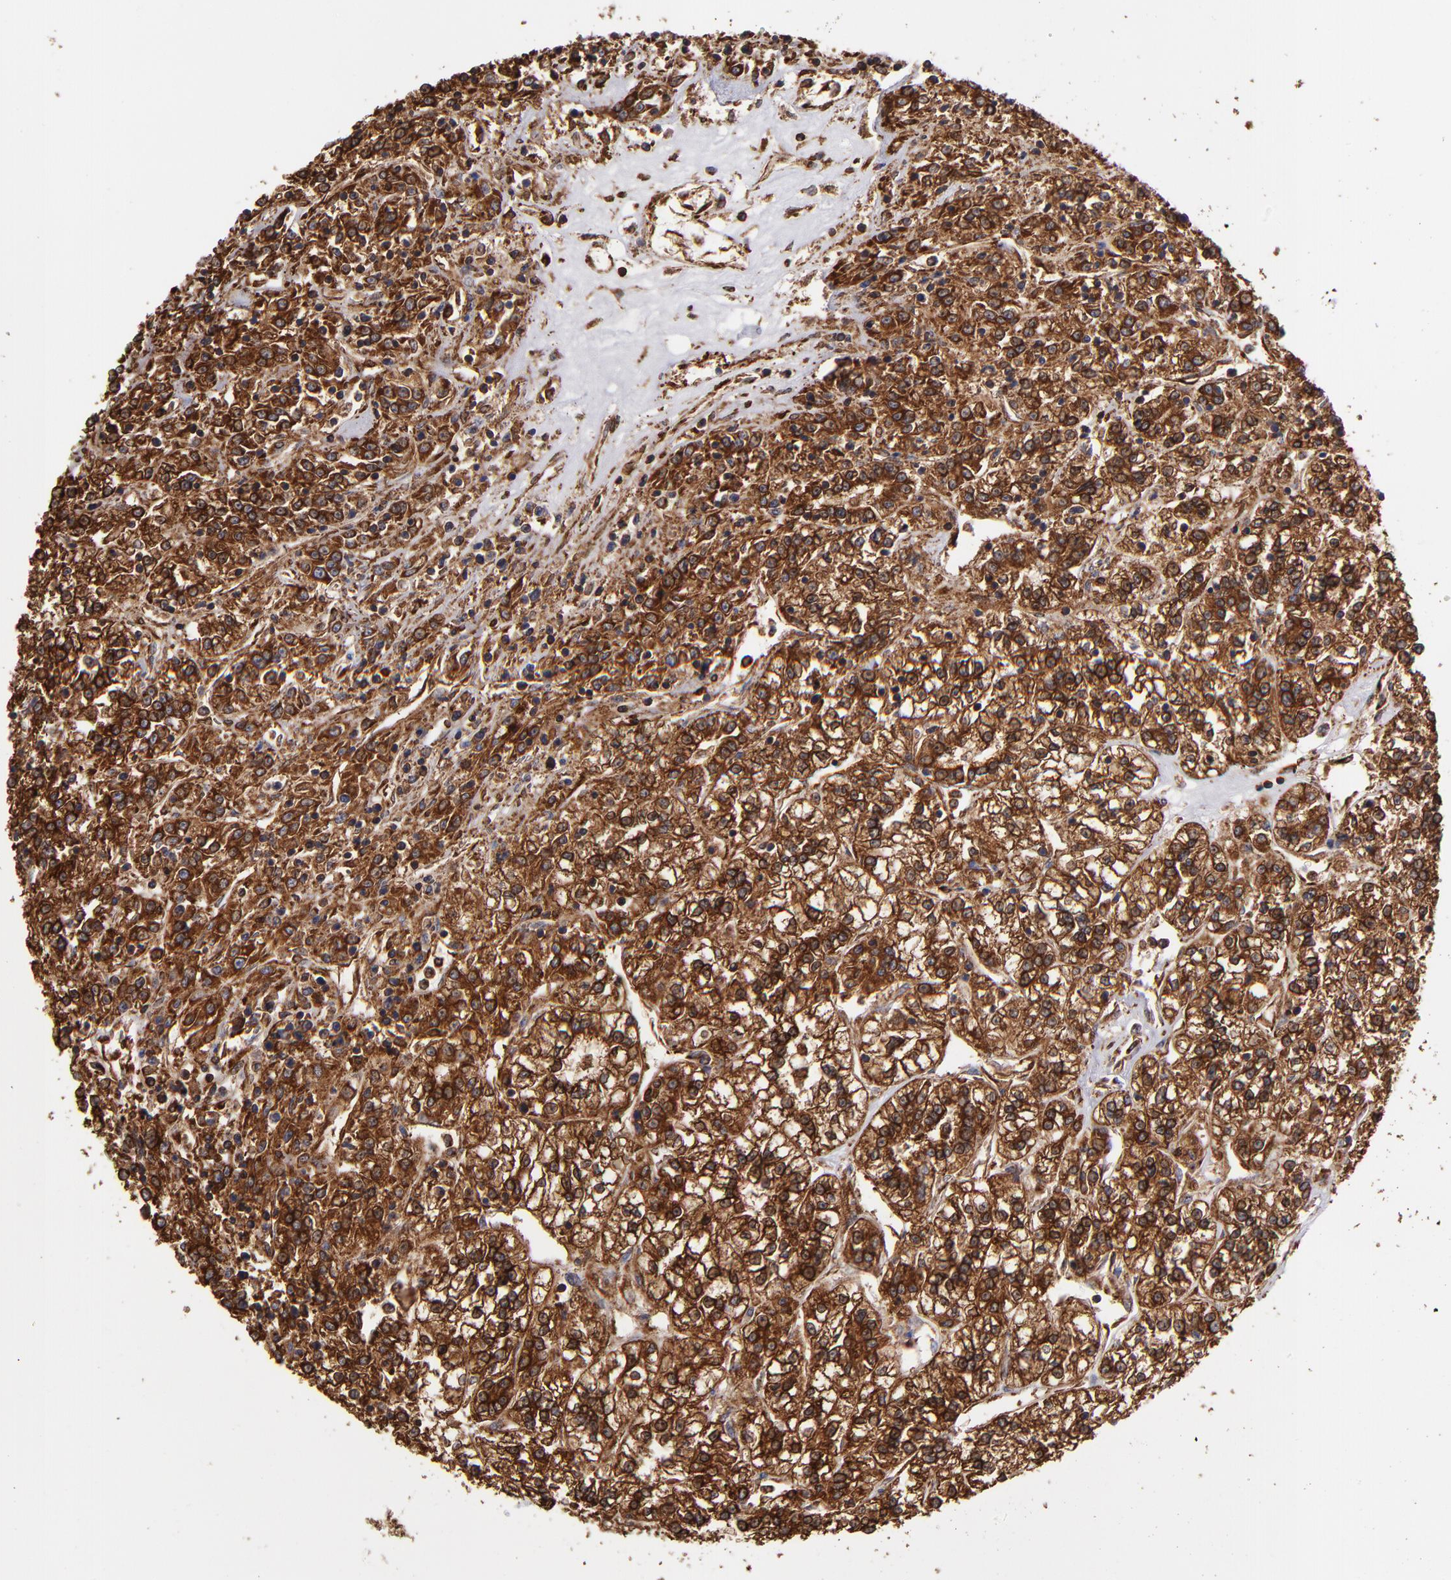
{"staining": {"intensity": "strong", "quantity": ">75%", "location": "cytoplasmic/membranous"}, "tissue": "renal cancer", "cell_type": "Tumor cells", "image_type": "cancer", "snomed": [{"axis": "morphology", "description": "Adenocarcinoma, NOS"}, {"axis": "topography", "description": "Kidney"}], "caption": "Human renal cancer (adenocarcinoma) stained with a protein marker demonstrates strong staining in tumor cells.", "gene": "MVP", "patient": {"sex": "female", "age": 76}}